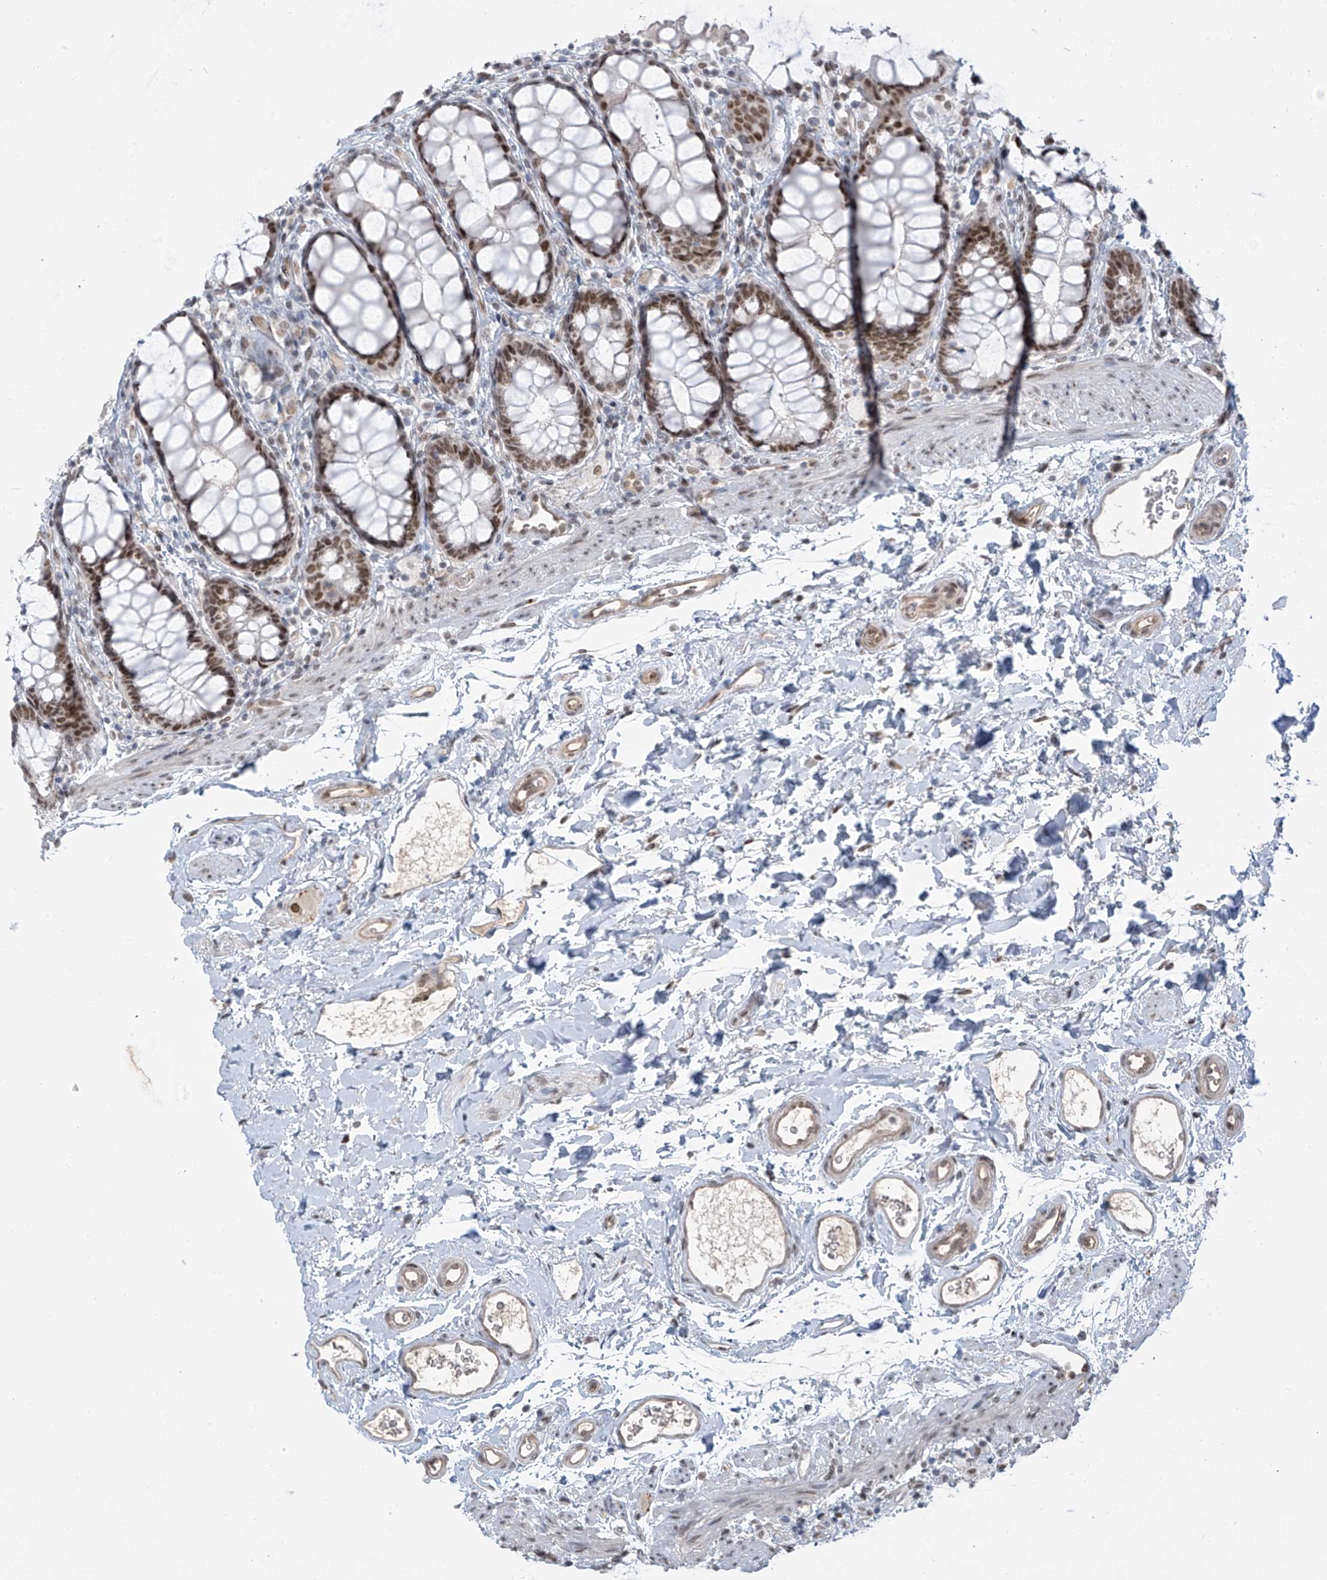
{"staining": {"intensity": "moderate", "quantity": ">75%", "location": "nuclear"}, "tissue": "rectum", "cell_type": "Glandular cells", "image_type": "normal", "snomed": [{"axis": "morphology", "description": "Normal tissue, NOS"}, {"axis": "topography", "description": "Rectum"}], "caption": "Approximately >75% of glandular cells in unremarkable rectum exhibit moderate nuclear protein staining as visualized by brown immunohistochemical staining.", "gene": "MCM9", "patient": {"sex": "female", "age": 65}}